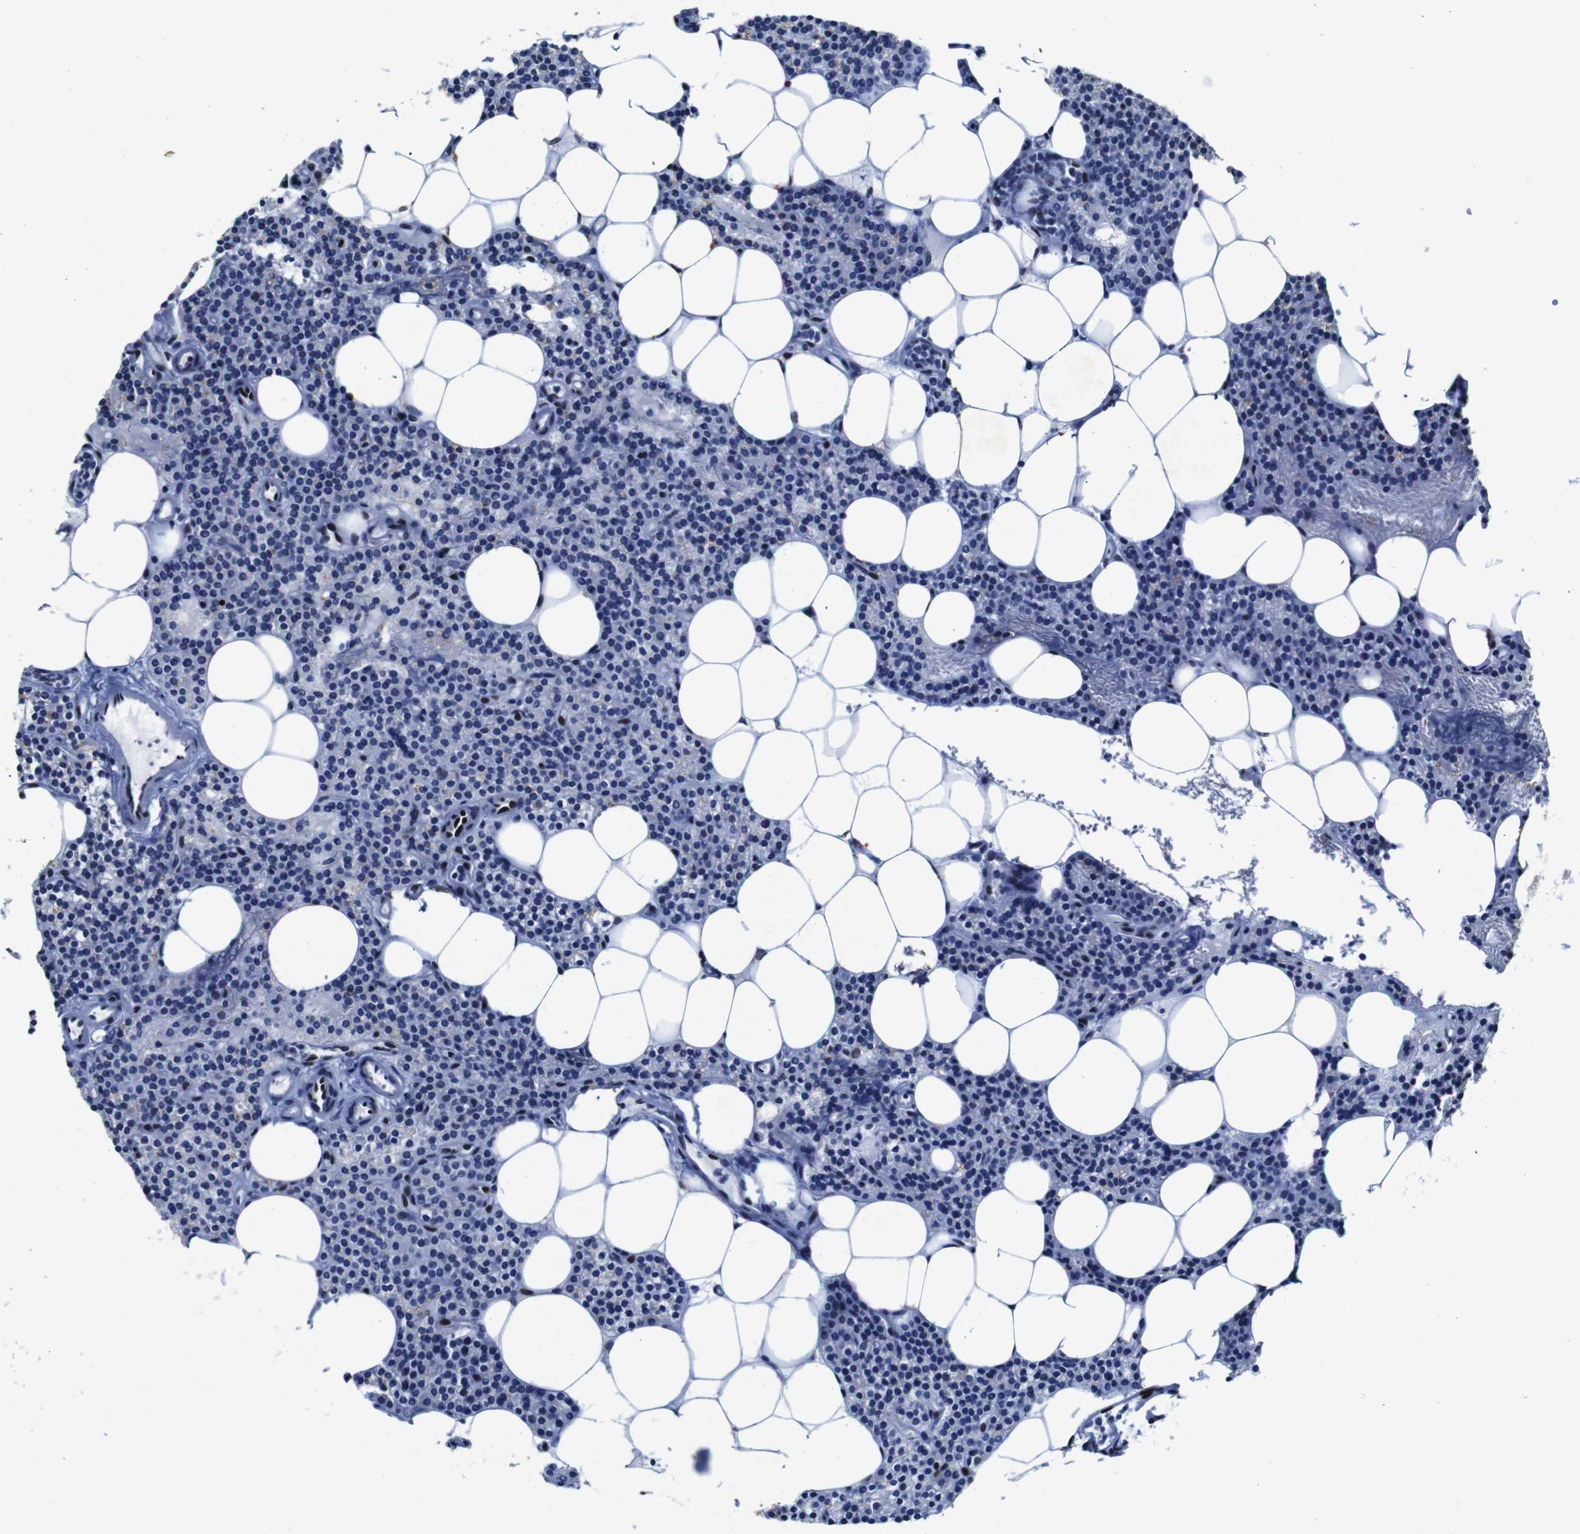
{"staining": {"intensity": "negative", "quantity": "none", "location": "none"}, "tissue": "parathyroid gland", "cell_type": "Glandular cells", "image_type": "normal", "snomed": [{"axis": "morphology", "description": "Normal tissue, NOS"}, {"axis": "morphology", "description": "Adenoma, NOS"}, {"axis": "topography", "description": "Parathyroid gland"}], "caption": "The immunohistochemistry histopathology image has no significant staining in glandular cells of parathyroid gland.", "gene": "FOSL2", "patient": {"sex": "female", "age": 51}}